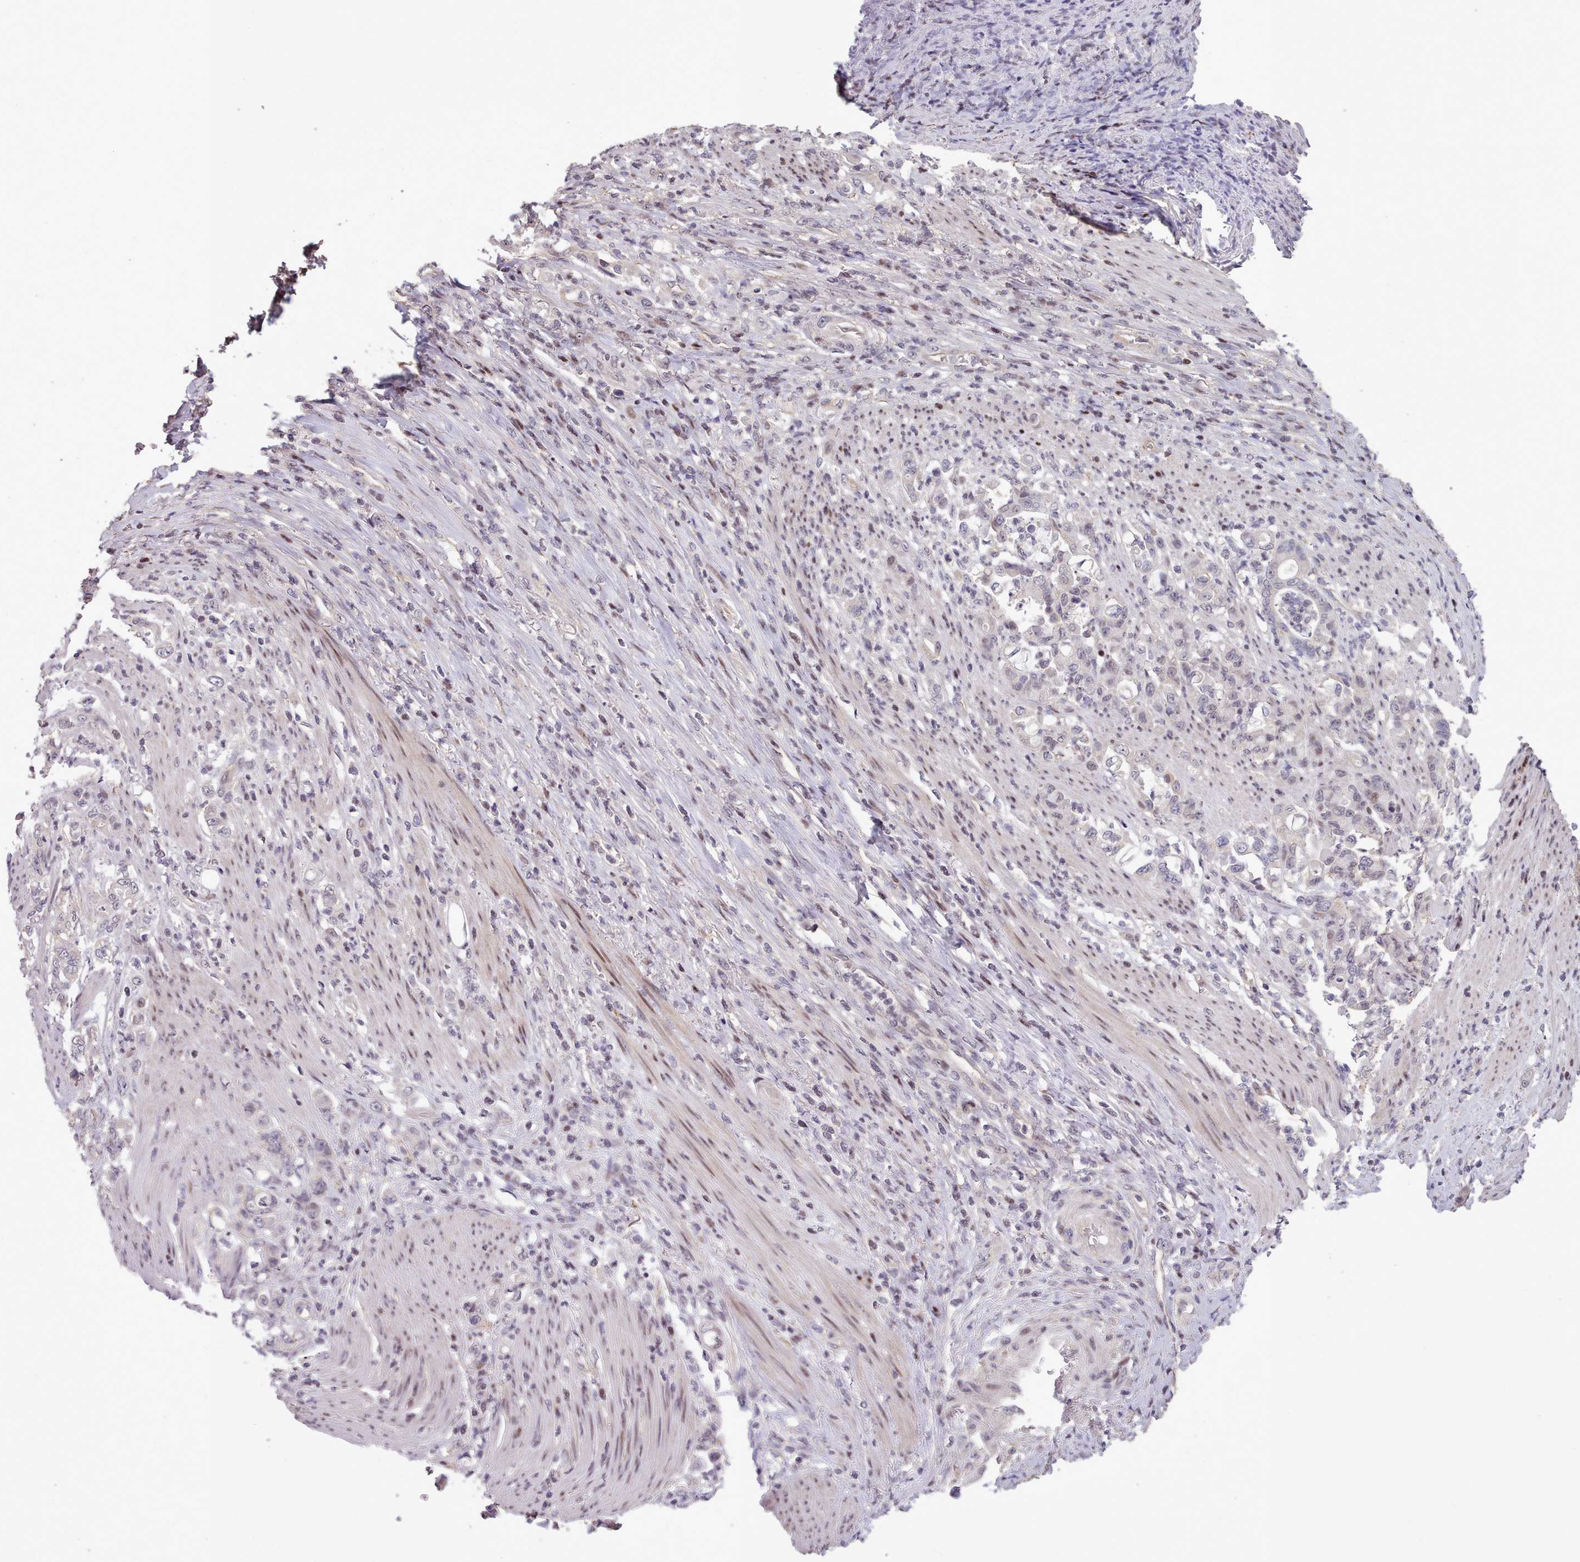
{"staining": {"intensity": "negative", "quantity": "none", "location": "none"}, "tissue": "stomach cancer", "cell_type": "Tumor cells", "image_type": "cancer", "snomed": [{"axis": "morphology", "description": "Normal tissue, NOS"}, {"axis": "morphology", "description": "Adenocarcinoma, NOS"}, {"axis": "topography", "description": "Stomach"}], "caption": "IHC of human stomach cancer (adenocarcinoma) shows no staining in tumor cells.", "gene": "ENSA", "patient": {"sex": "female", "age": 79}}